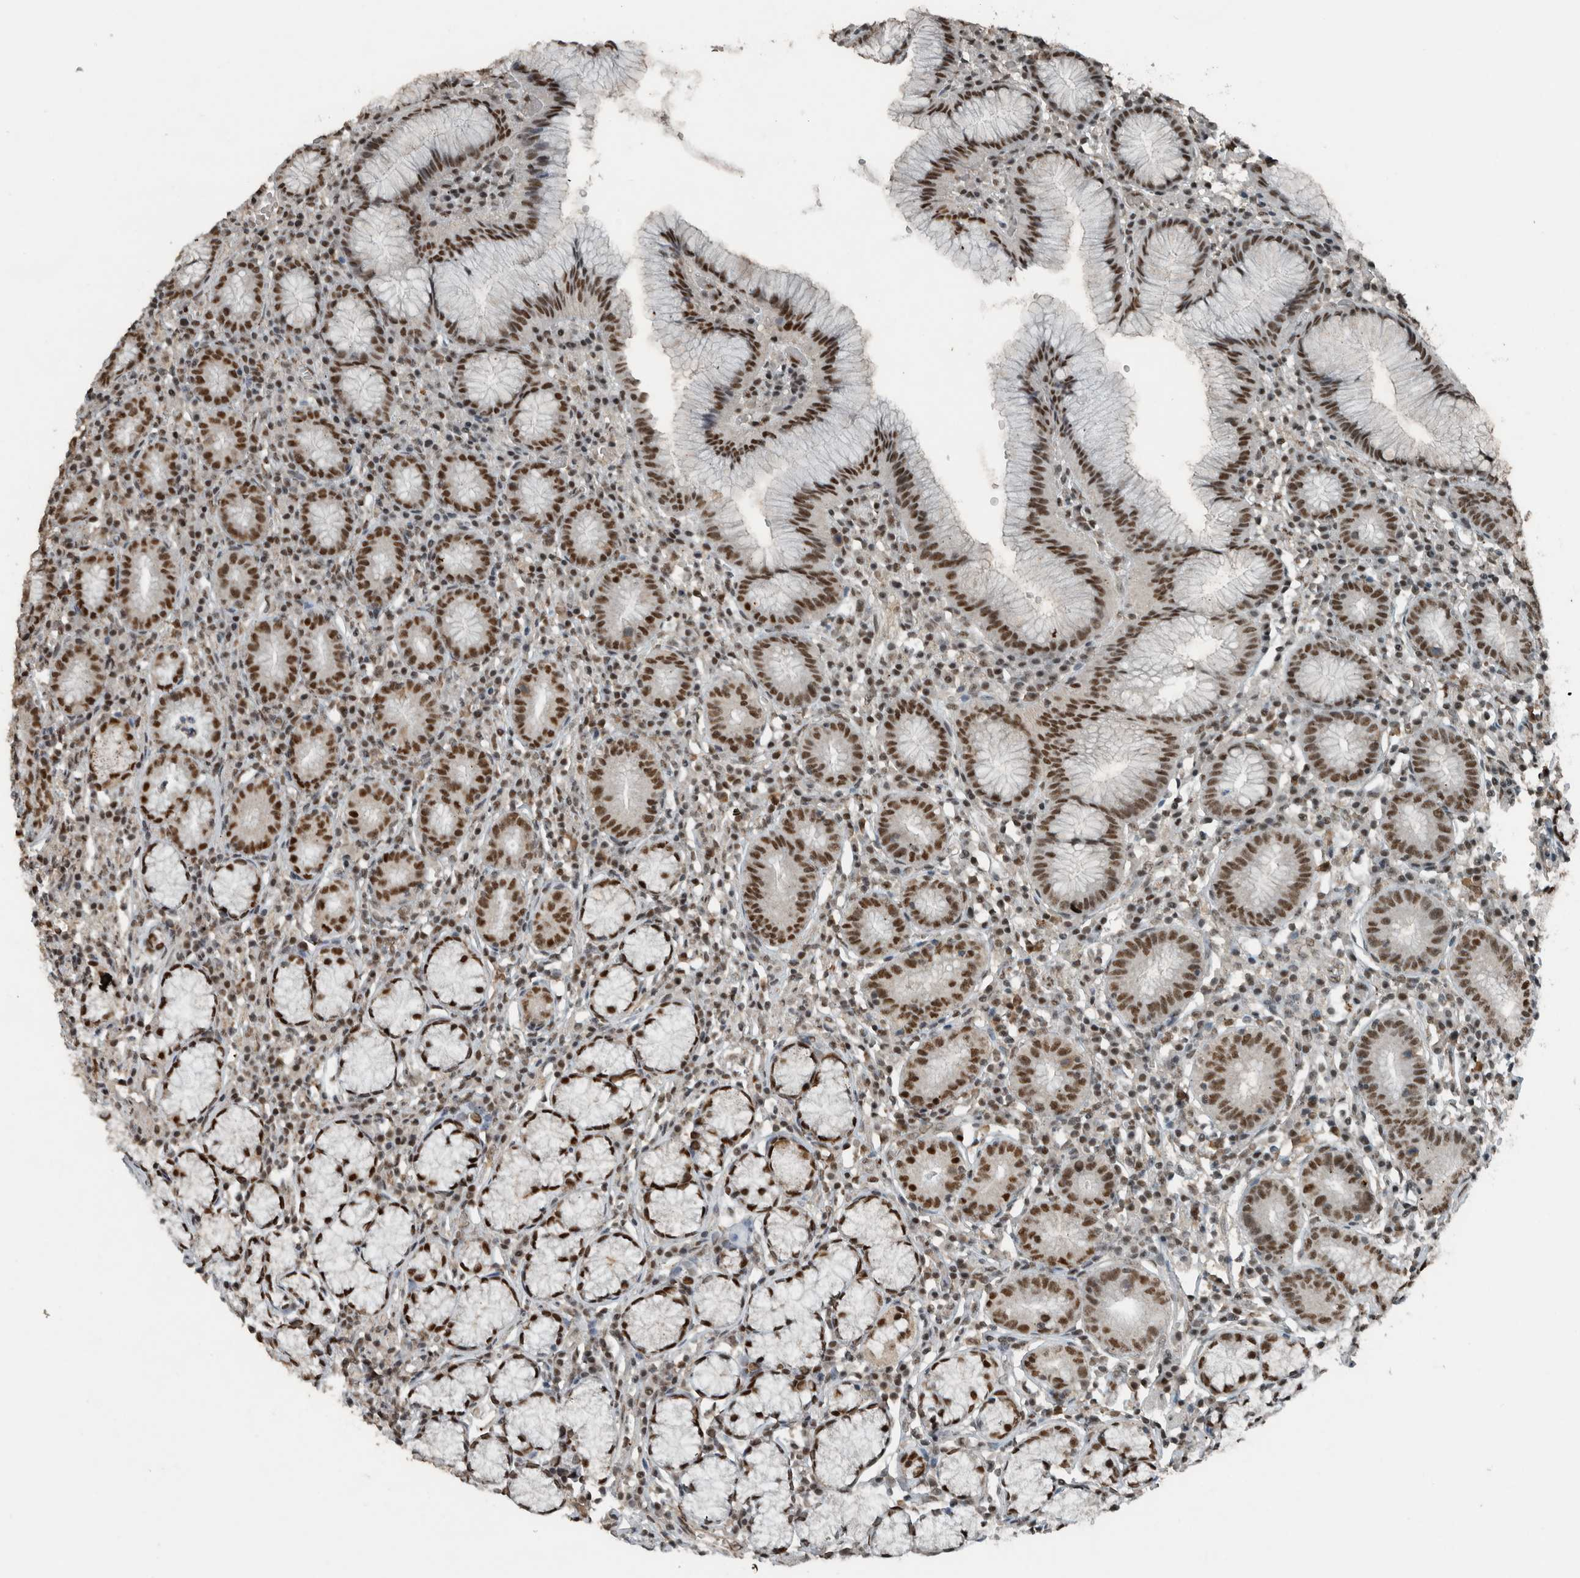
{"staining": {"intensity": "strong", "quantity": ">75%", "location": "nuclear"}, "tissue": "stomach", "cell_type": "Glandular cells", "image_type": "normal", "snomed": [{"axis": "morphology", "description": "Normal tissue, NOS"}, {"axis": "topography", "description": "Stomach"}], "caption": "Immunohistochemical staining of unremarkable human stomach reveals >75% levels of strong nuclear protein positivity in about >75% of glandular cells. (Stains: DAB in brown, nuclei in blue, Microscopy: brightfield microscopy at high magnification).", "gene": "ZNF24", "patient": {"sex": "male", "age": 55}}